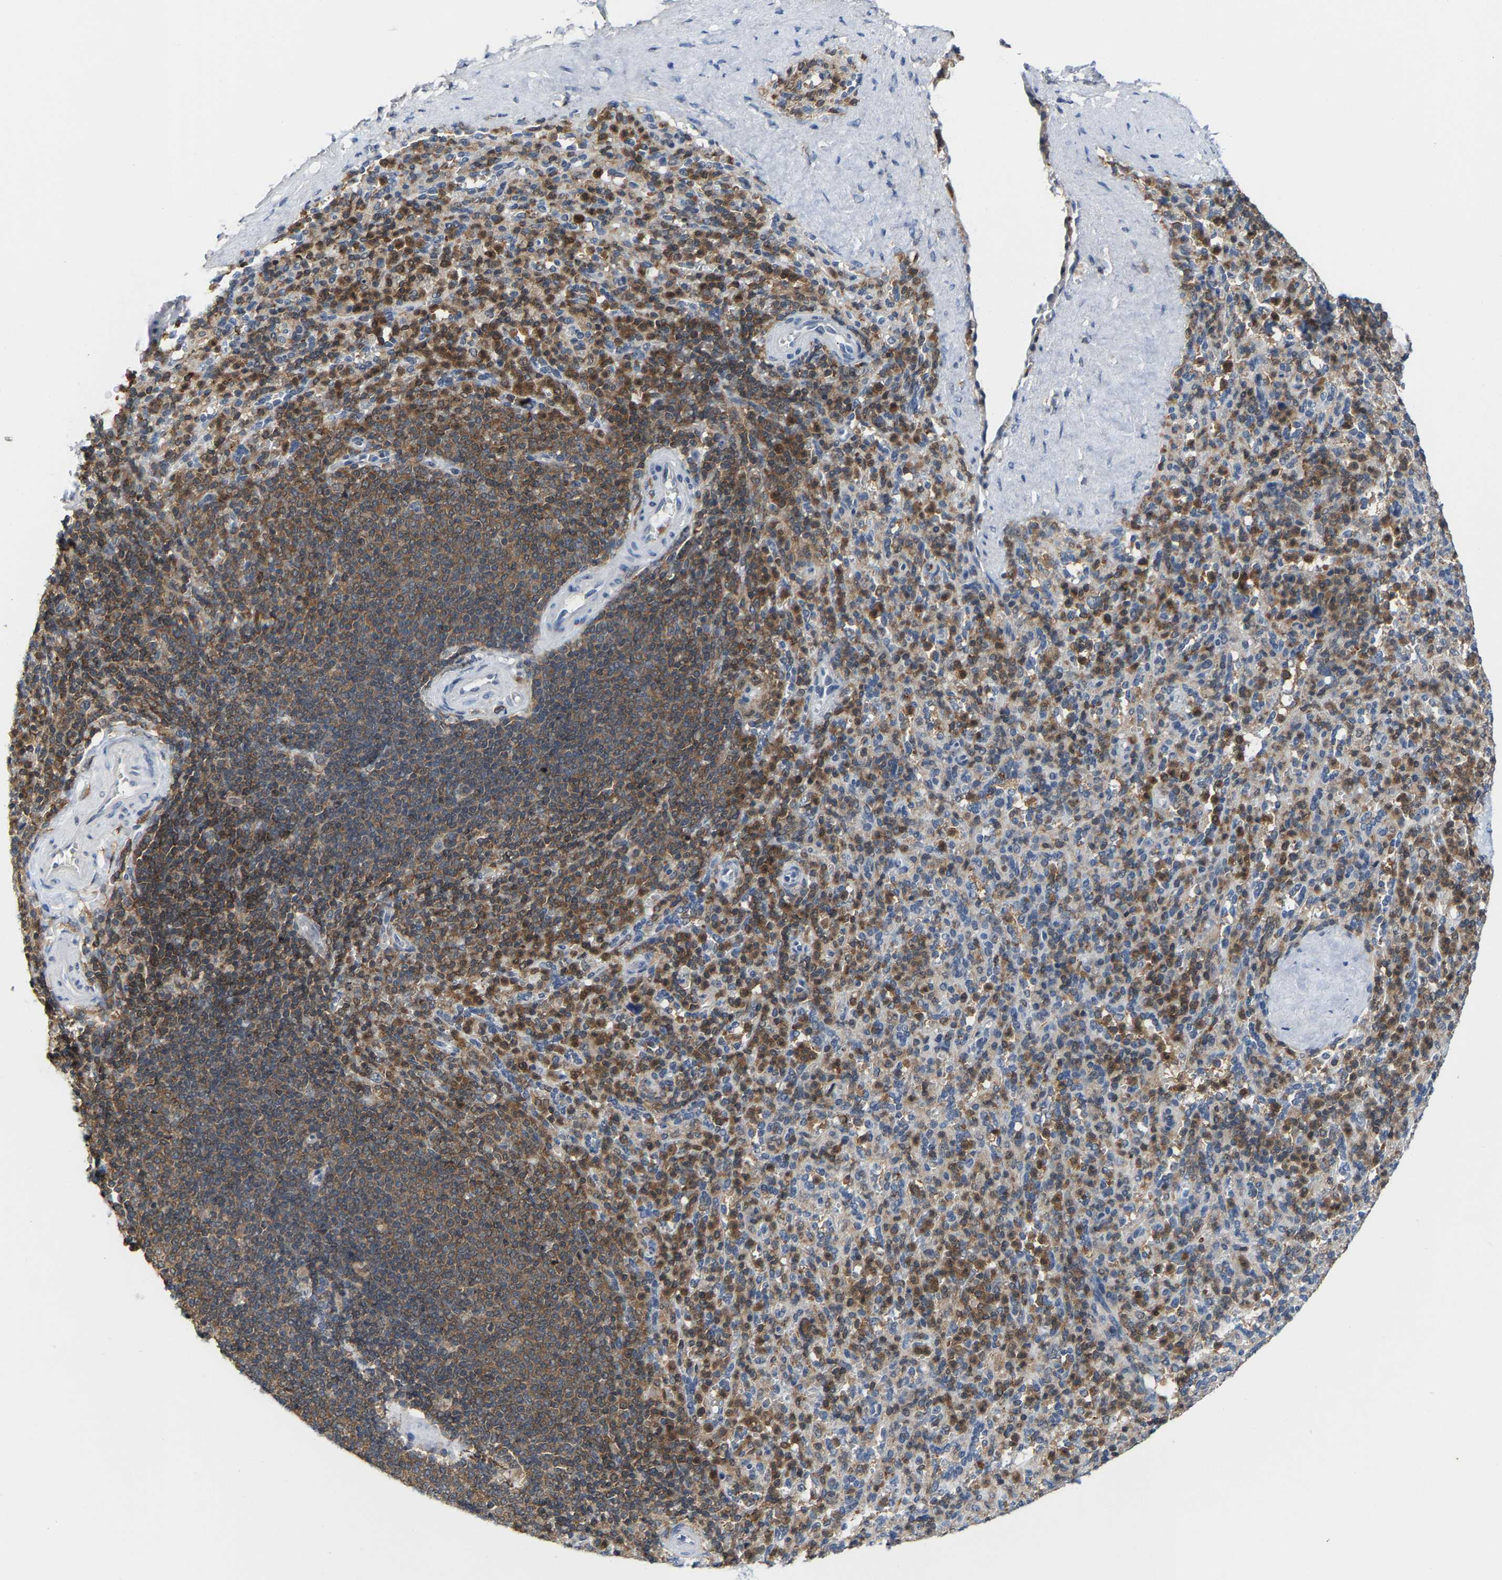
{"staining": {"intensity": "moderate", "quantity": "25%-75%", "location": "cytoplasmic/membranous"}, "tissue": "spleen", "cell_type": "Cells in red pulp", "image_type": "normal", "snomed": [{"axis": "morphology", "description": "Normal tissue, NOS"}, {"axis": "topography", "description": "Spleen"}], "caption": "Spleen stained for a protein demonstrates moderate cytoplasmic/membranous positivity in cells in red pulp. The staining was performed using DAB (3,3'-diaminobenzidine) to visualize the protein expression in brown, while the nuclei were stained in blue with hematoxylin (Magnification: 20x).", "gene": "FGD3", "patient": {"sex": "male", "age": 36}}